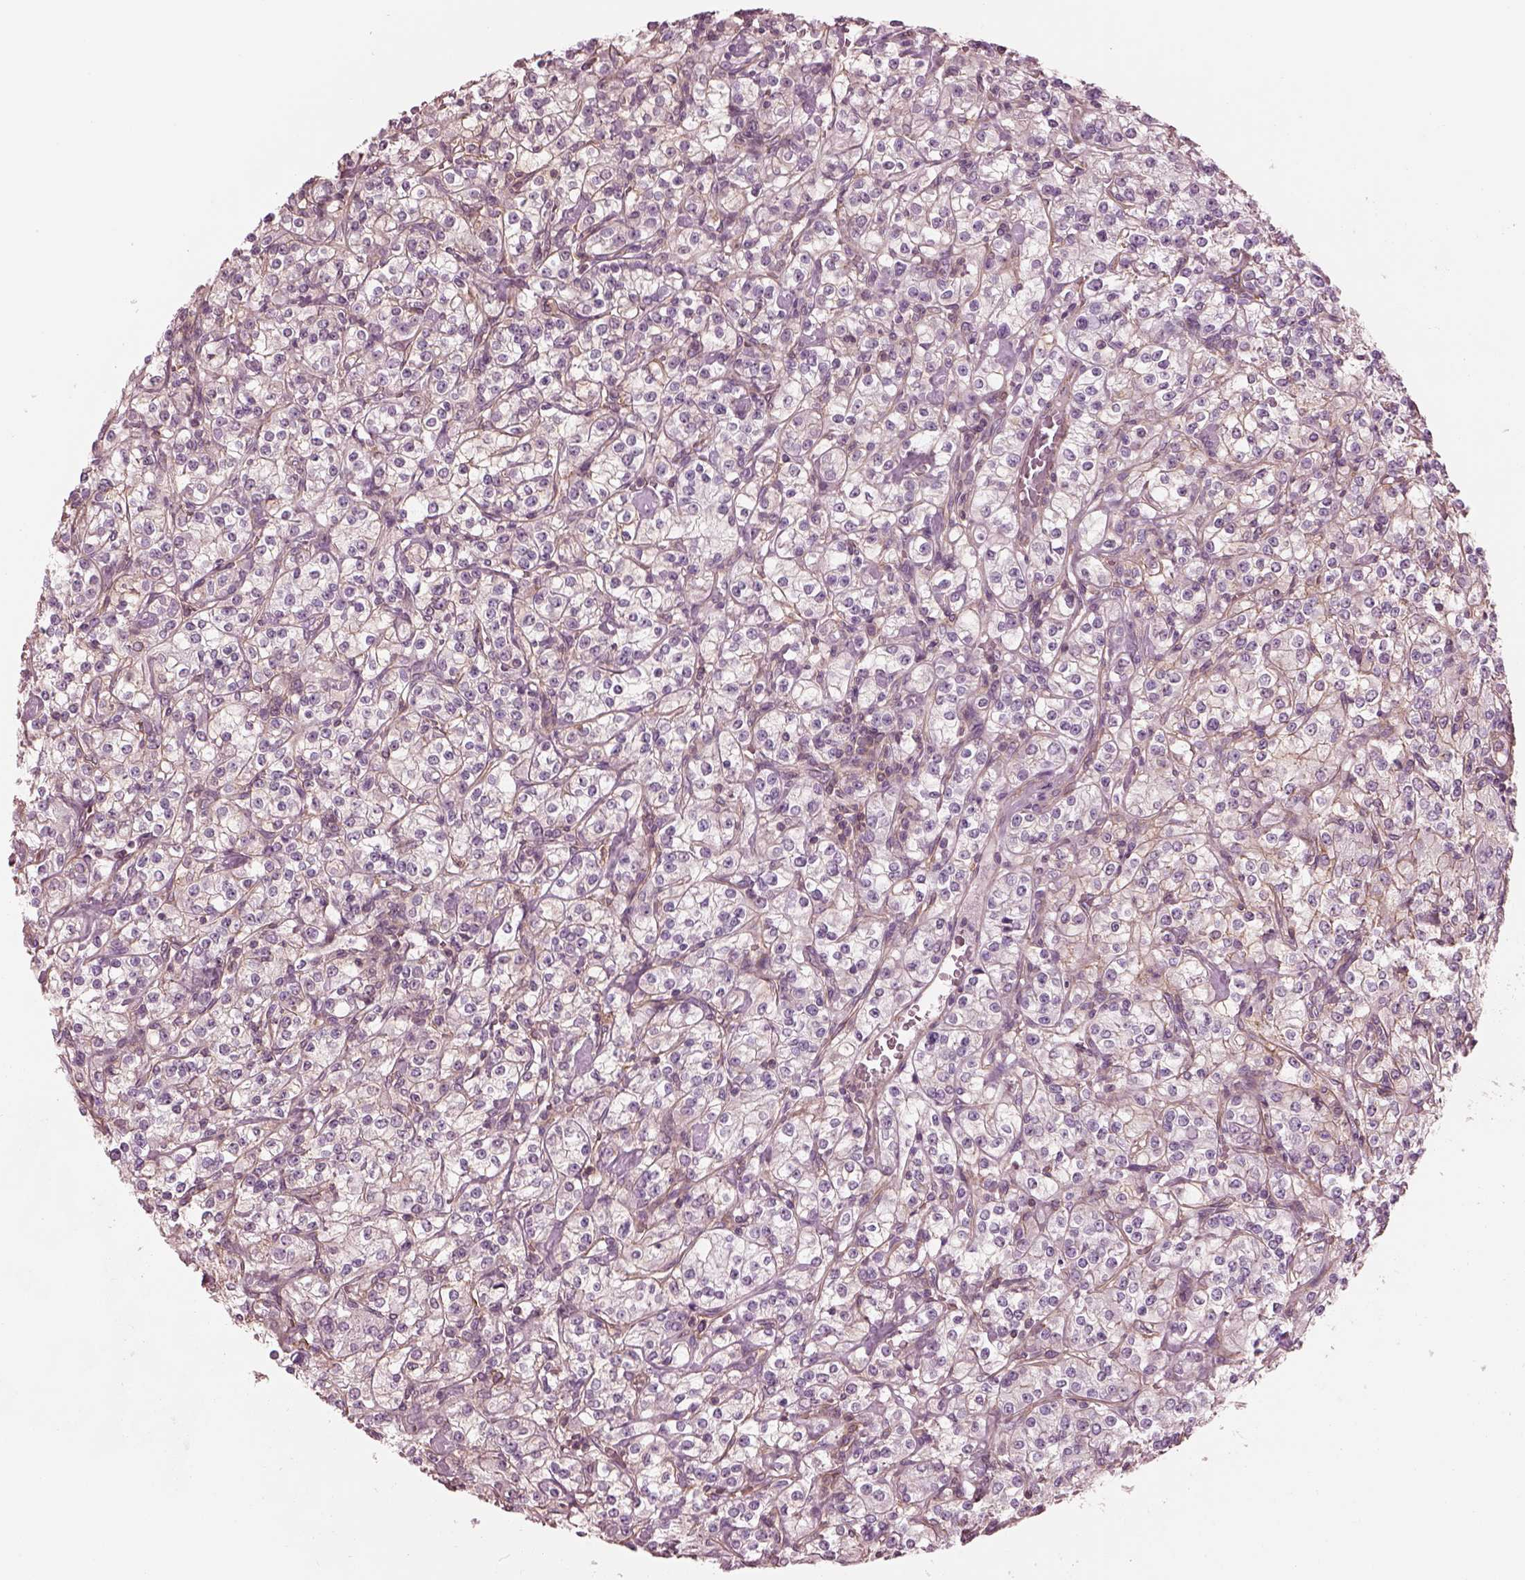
{"staining": {"intensity": "weak", "quantity": "25%-75%", "location": "cytoplasmic/membranous"}, "tissue": "renal cancer", "cell_type": "Tumor cells", "image_type": "cancer", "snomed": [{"axis": "morphology", "description": "Adenocarcinoma, NOS"}, {"axis": "topography", "description": "Kidney"}], "caption": "Renal adenocarcinoma stained for a protein reveals weak cytoplasmic/membranous positivity in tumor cells. (DAB IHC, brown staining for protein, blue staining for nuclei).", "gene": "ELAPOR1", "patient": {"sex": "male", "age": 77}}